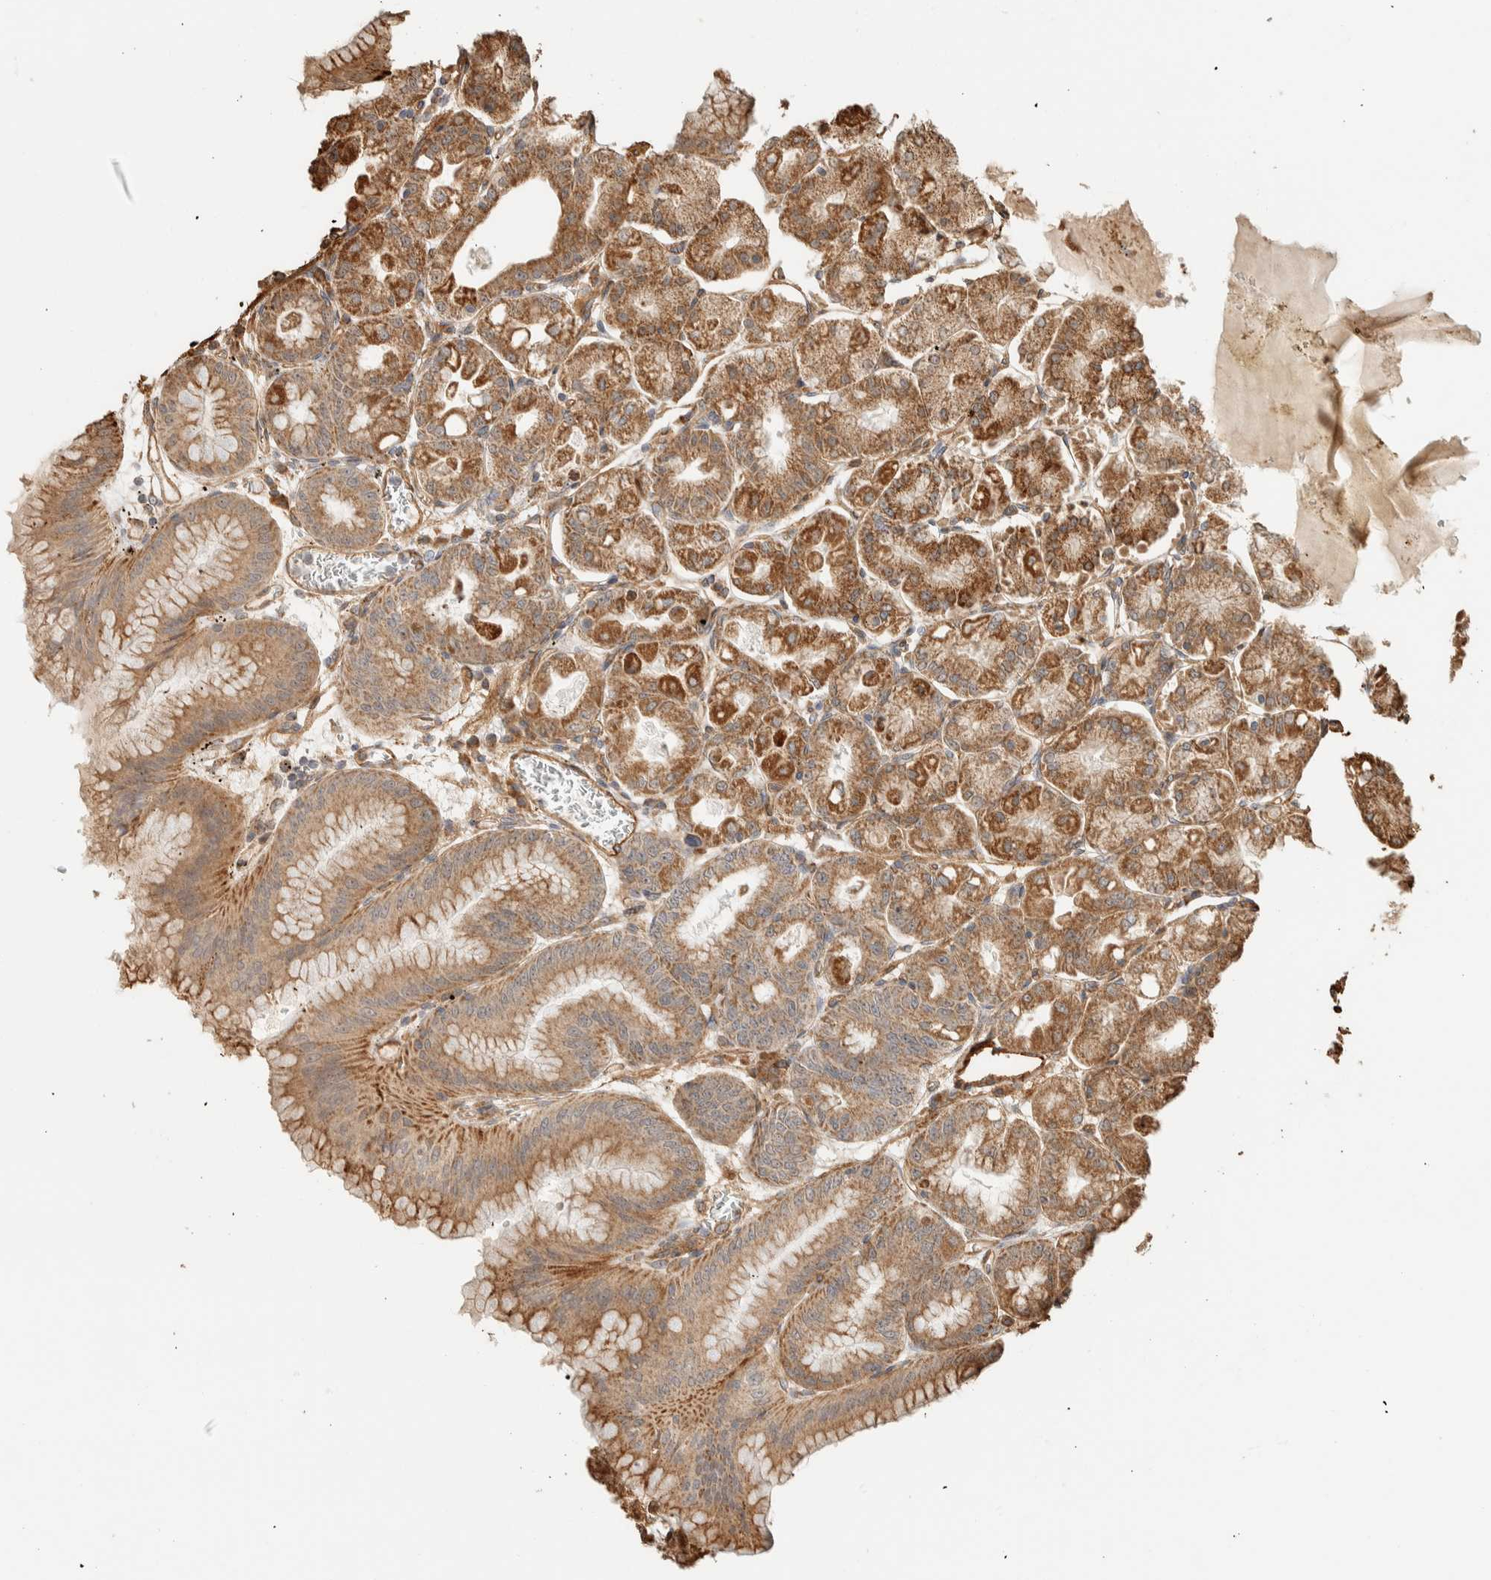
{"staining": {"intensity": "moderate", "quantity": ">75%", "location": "cytoplasmic/membranous"}, "tissue": "stomach", "cell_type": "Glandular cells", "image_type": "normal", "snomed": [{"axis": "morphology", "description": "Normal tissue, NOS"}, {"axis": "topography", "description": "Stomach, lower"}], "caption": "Stomach was stained to show a protein in brown. There is medium levels of moderate cytoplasmic/membranous expression in about >75% of glandular cells. The staining was performed using DAB to visualize the protein expression in brown, while the nuclei were stained in blue with hematoxylin (Magnification: 20x).", "gene": "KIF9", "patient": {"sex": "male", "age": 71}}